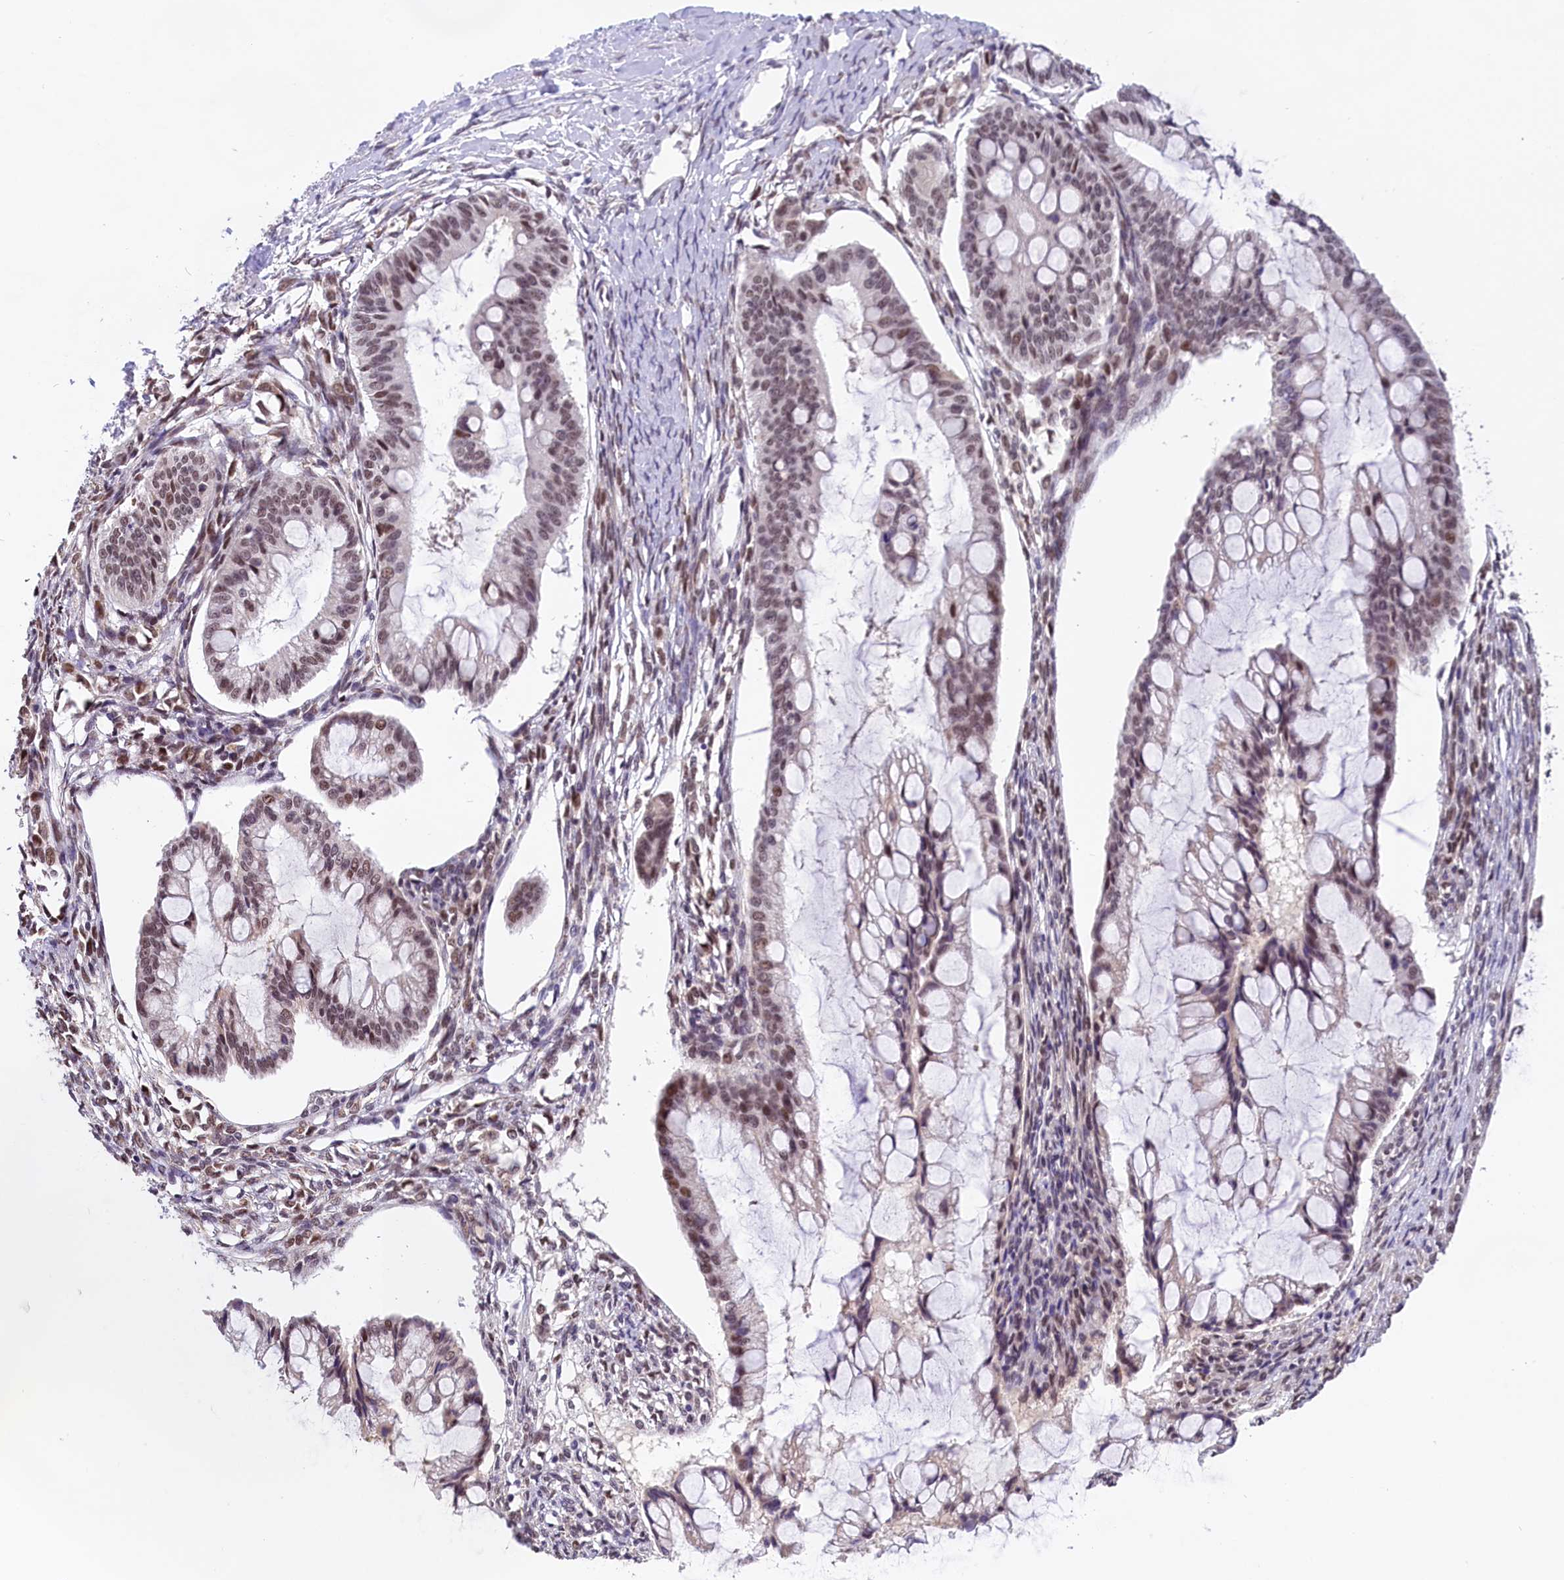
{"staining": {"intensity": "weak", "quantity": ">75%", "location": "nuclear"}, "tissue": "ovarian cancer", "cell_type": "Tumor cells", "image_type": "cancer", "snomed": [{"axis": "morphology", "description": "Cystadenocarcinoma, mucinous, NOS"}, {"axis": "topography", "description": "Ovary"}], "caption": "Brown immunohistochemical staining in mucinous cystadenocarcinoma (ovarian) shows weak nuclear staining in about >75% of tumor cells. The protein is shown in brown color, while the nuclei are stained blue.", "gene": "CDYL2", "patient": {"sex": "female", "age": 73}}